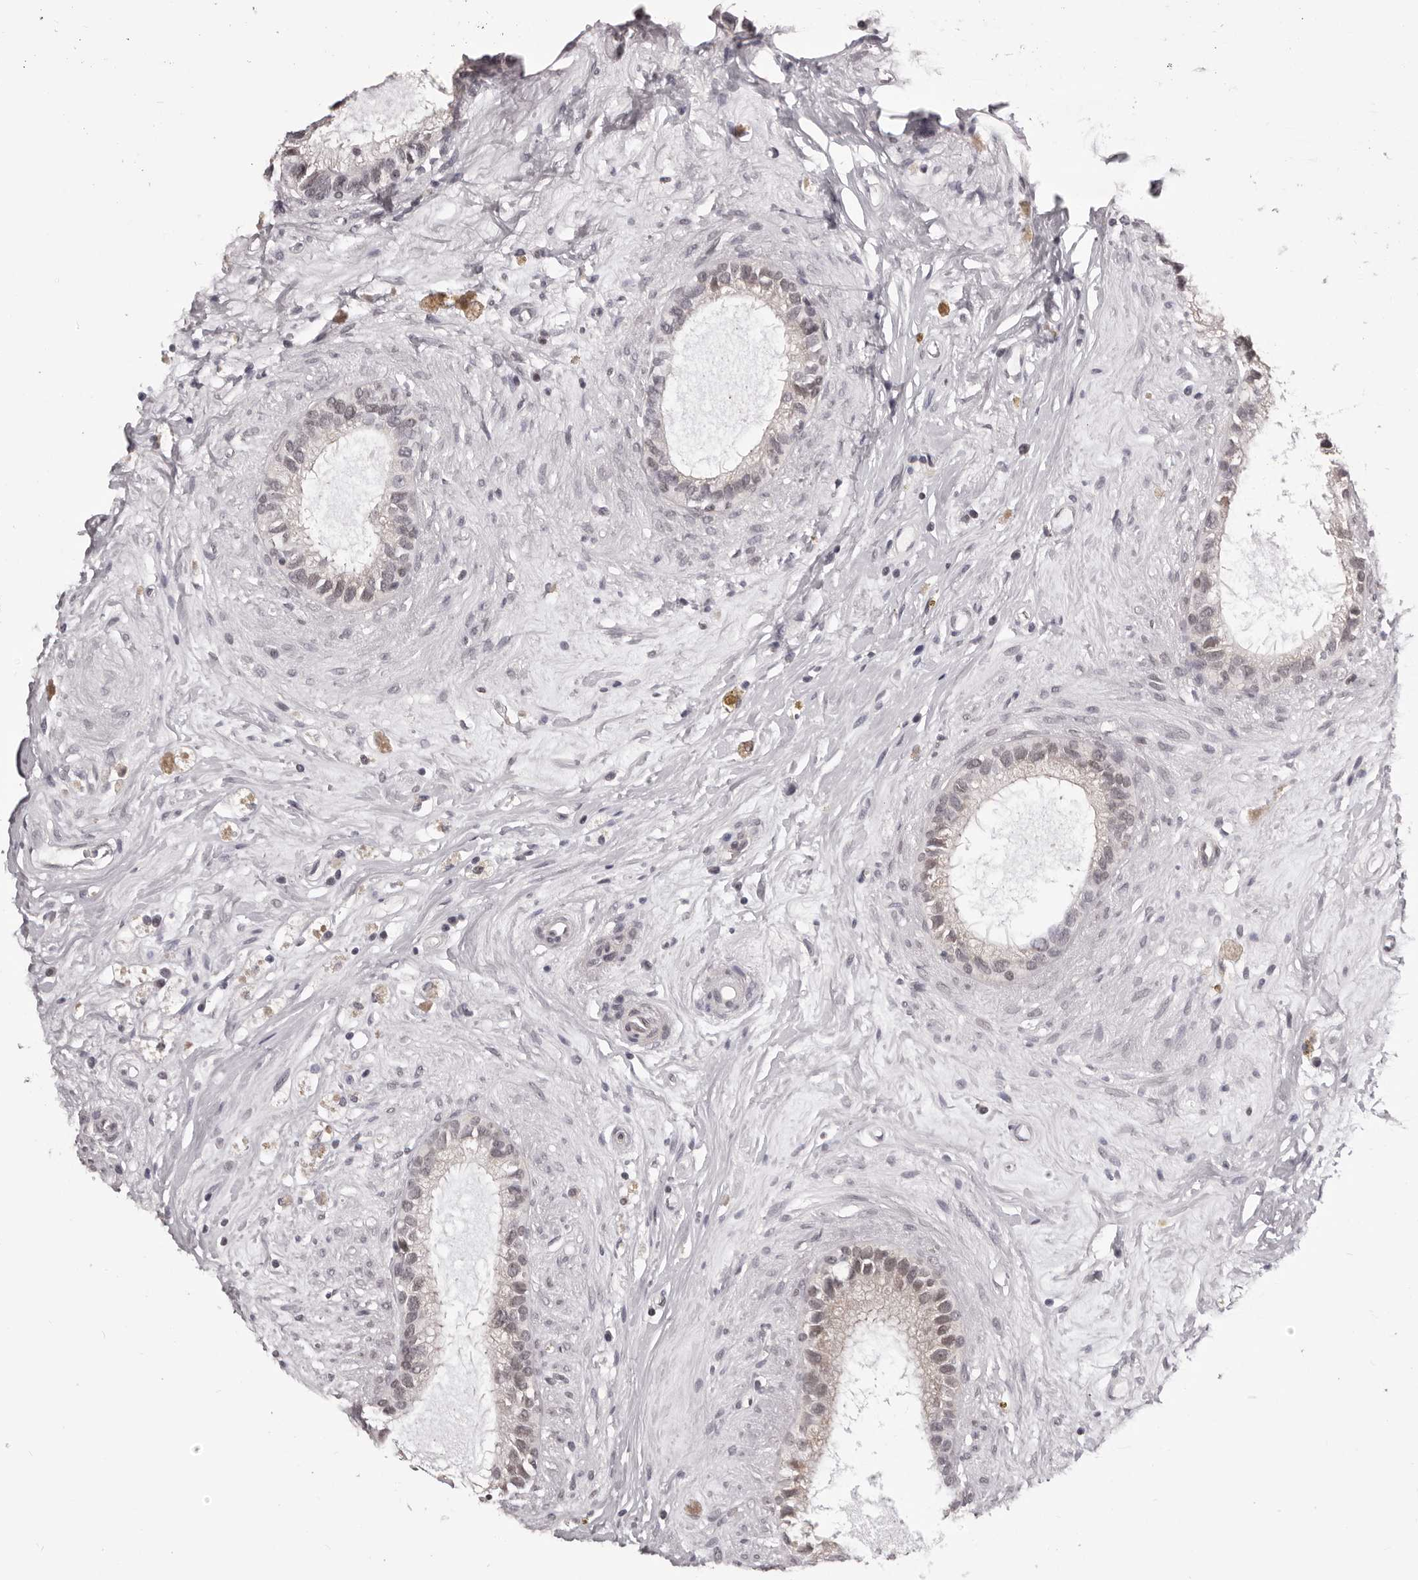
{"staining": {"intensity": "moderate", "quantity": "<25%", "location": "cytoplasmic/membranous,nuclear"}, "tissue": "epididymis", "cell_type": "Glandular cells", "image_type": "normal", "snomed": [{"axis": "morphology", "description": "Normal tissue, NOS"}, {"axis": "topography", "description": "Epididymis"}], "caption": "Immunohistochemistry (IHC) image of normal human epididymis stained for a protein (brown), which displays low levels of moderate cytoplasmic/membranous,nuclear staining in about <25% of glandular cells.", "gene": "RNF2", "patient": {"sex": "male", "age": 80}}